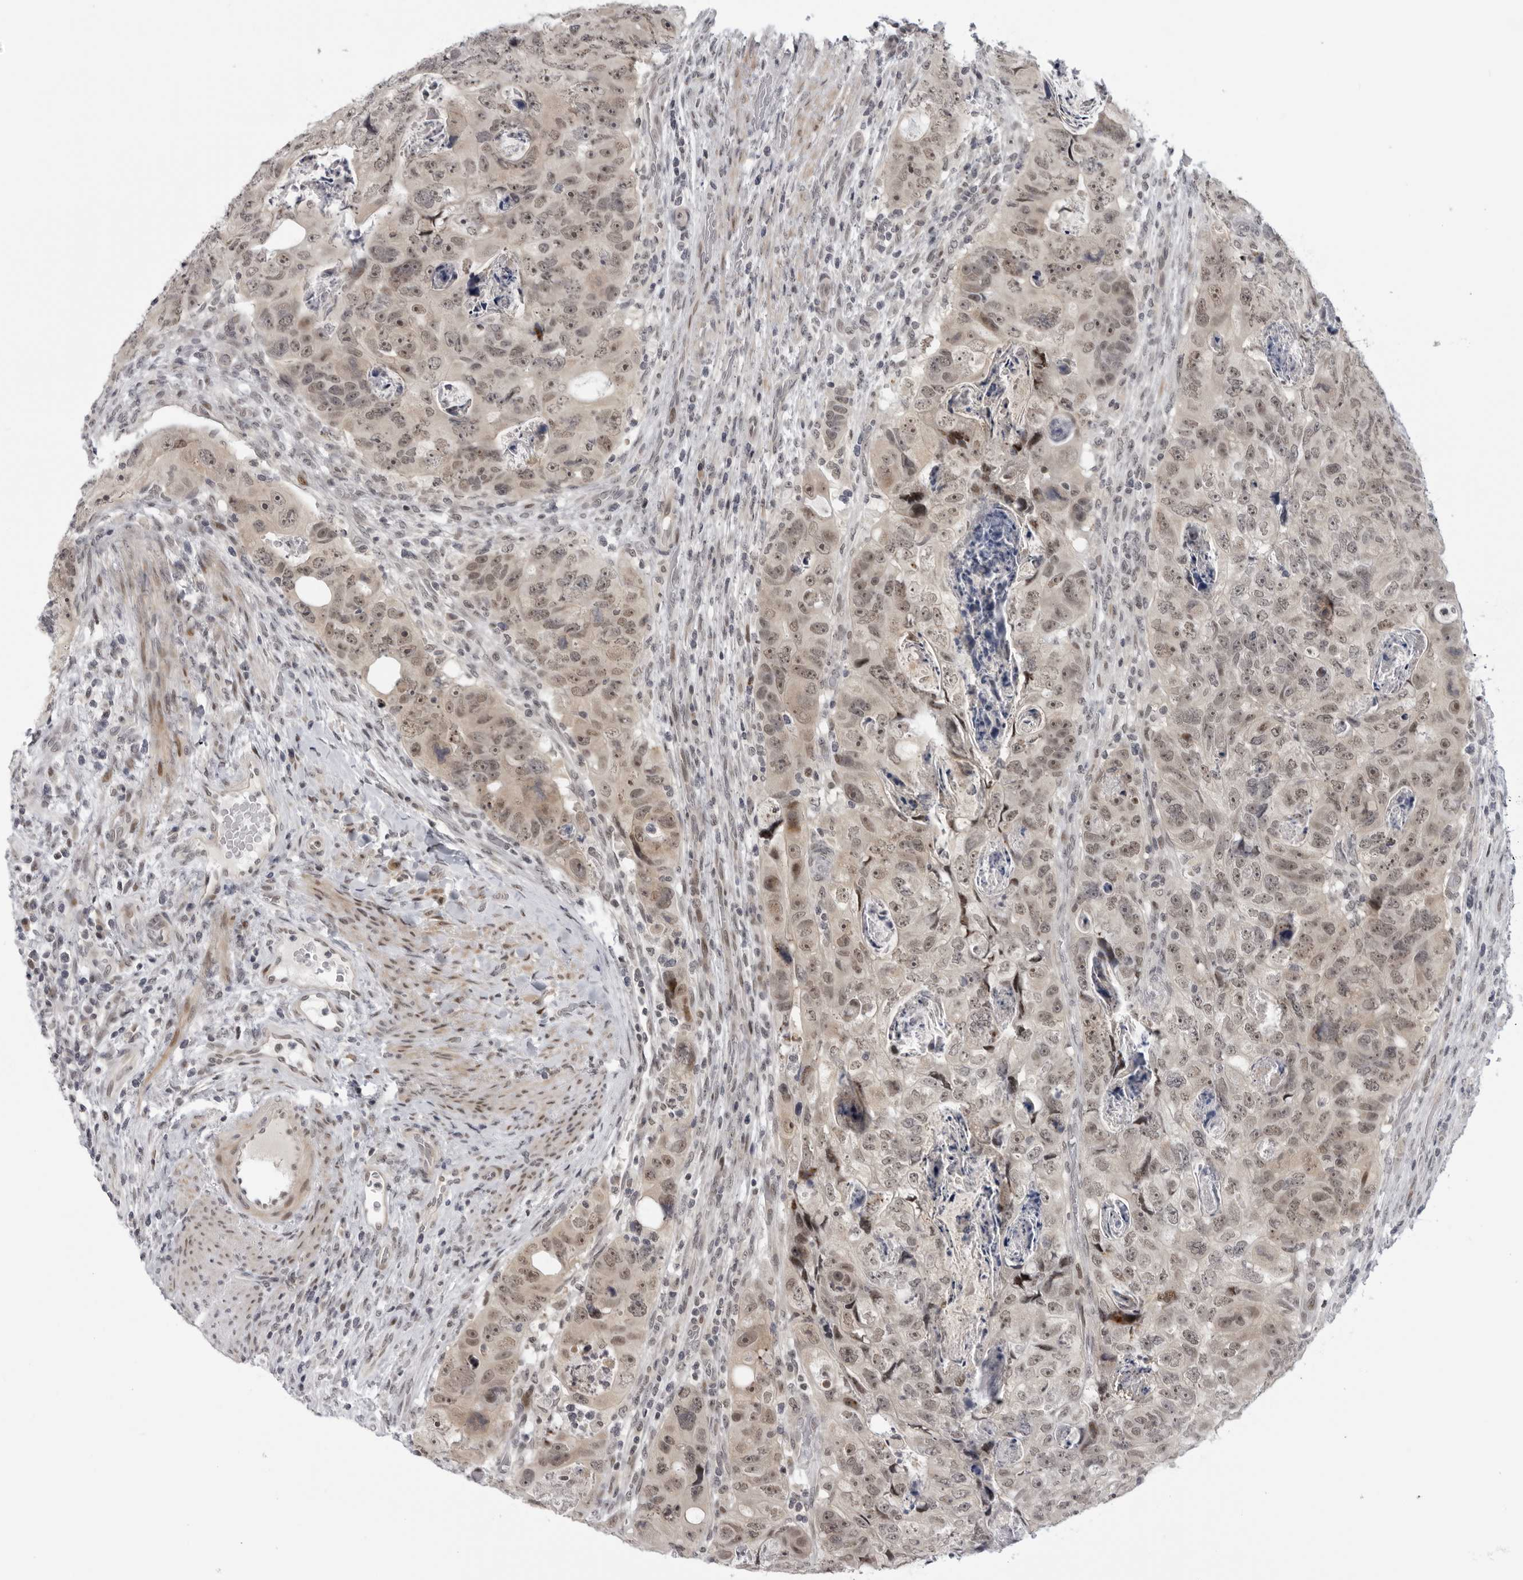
{"staining": {"intensity": "weak", "quantity": ">75%", "location": "nuclear"}, "tissue": "colorectal cancer", "cell_type": "Tumor cells", "image_type": "cancer", "snomed": [{"axis": "morphology", "description": "Adenocarcinoma, NOS"}, {"axis": "topography", "description": "Rectum"}], "caption": "Protein staining demonstrates weak nuclear expression in about >75% of tumor cells in colorectal cancer.", "gene": "ALPK2", "patient": {"sex": "male", "age": 59}}